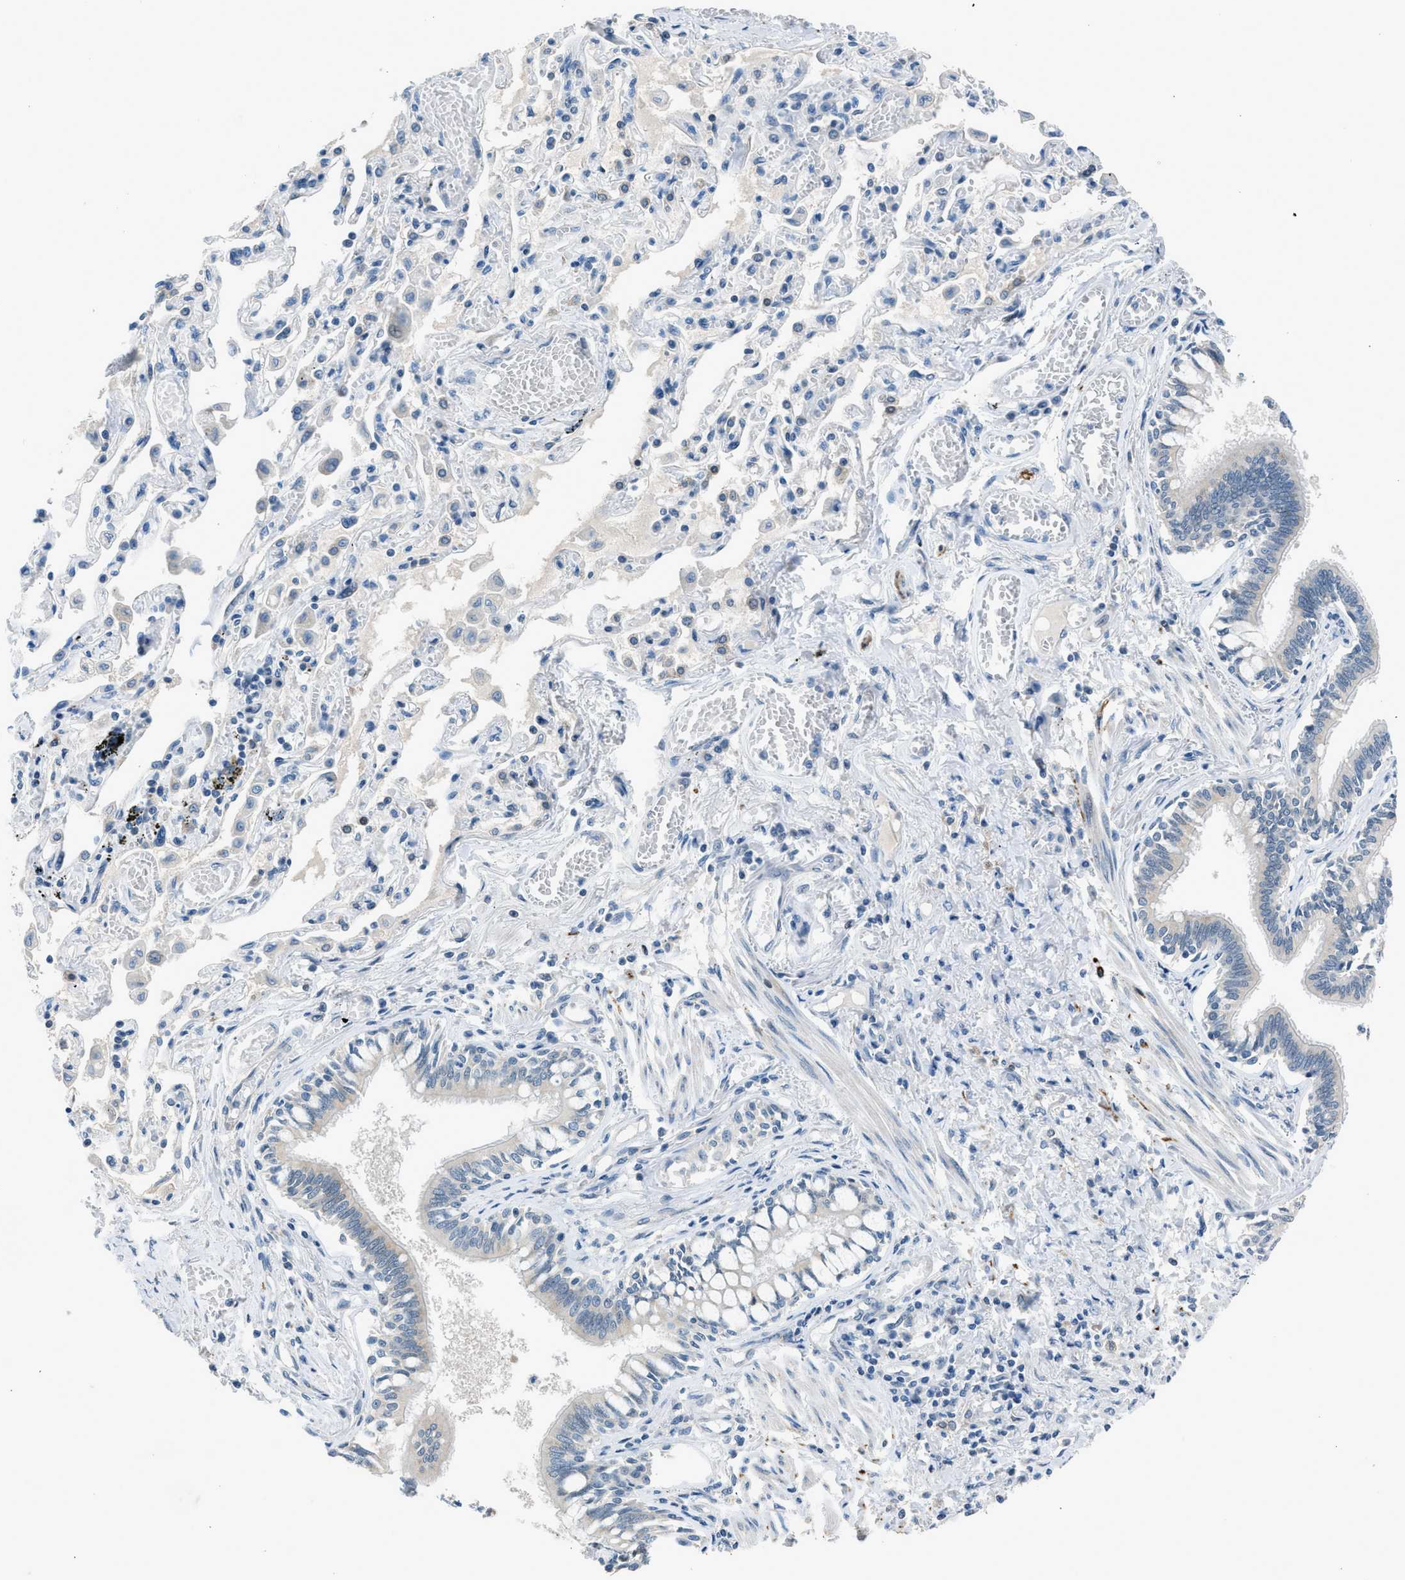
{"staining": {"intensity": "weak", "quantity": "25%-75%", "location": "cytoplasmic/membranous"}, "tissue": "bronchus", "cell_type": "Respiratory epithelial cells", "image_type": "normal", "snomed": [{"axis": "morphology", "description": "Normal tissue, NOS"}, {"axis": "morphology", "description": "Inflammation, NOS"}, {"axis": "topography", "description": "Cartilage tissue"}, {"axis": "topography", "description": "Lung"}], "caption": "Immunohistochemical staining of normal bronchus exhibits 25%-75% levels of weak cytoplasmic/membranous protein staining in approximately 25%-75% of respiratory epithelial cells.", "gene": "RNF41", "patient": {"sex": "male", "age": 71}}